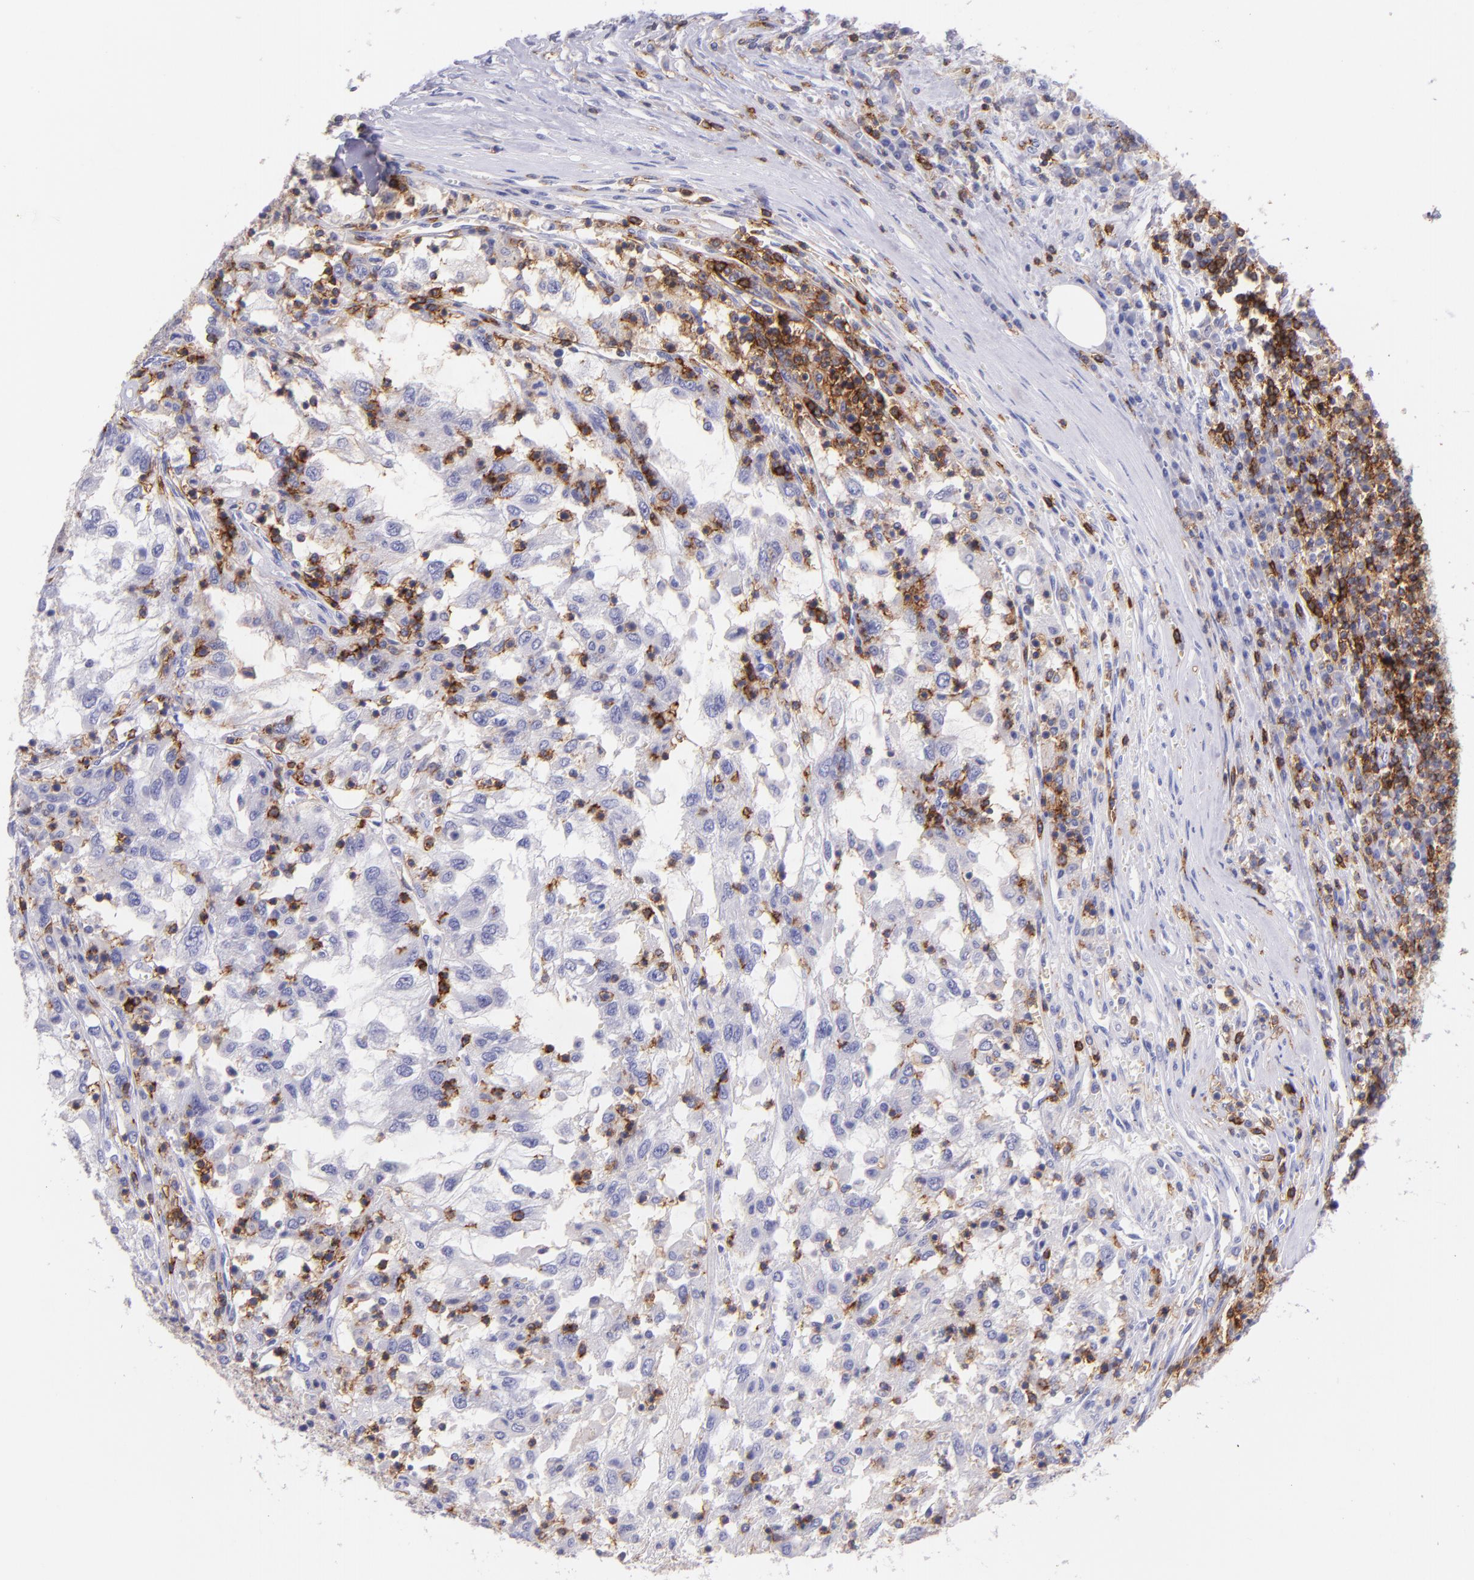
{"staining": {"intensity": "negative", "quantity": "none", "location": "none"}, "tissue": "renal cancer", "cell_type": "Tumor cells", "image_type": "cancer", "snomed": [{"axis": "morphology", "description": "Normal tissue, NOS"}, {"axis": "morphology", "description": "Adenocarcinoma, NOS"}, {"axis": "topography", "description": "Kidney"}], "caption": "There is no significant staining in tumor cells of adenocarcinoma (renal). (DAB IHC visualized using brightfield microscopy, high magnification).", "gene": "SPN", "patient": {"sex": "male", "age": 71}}